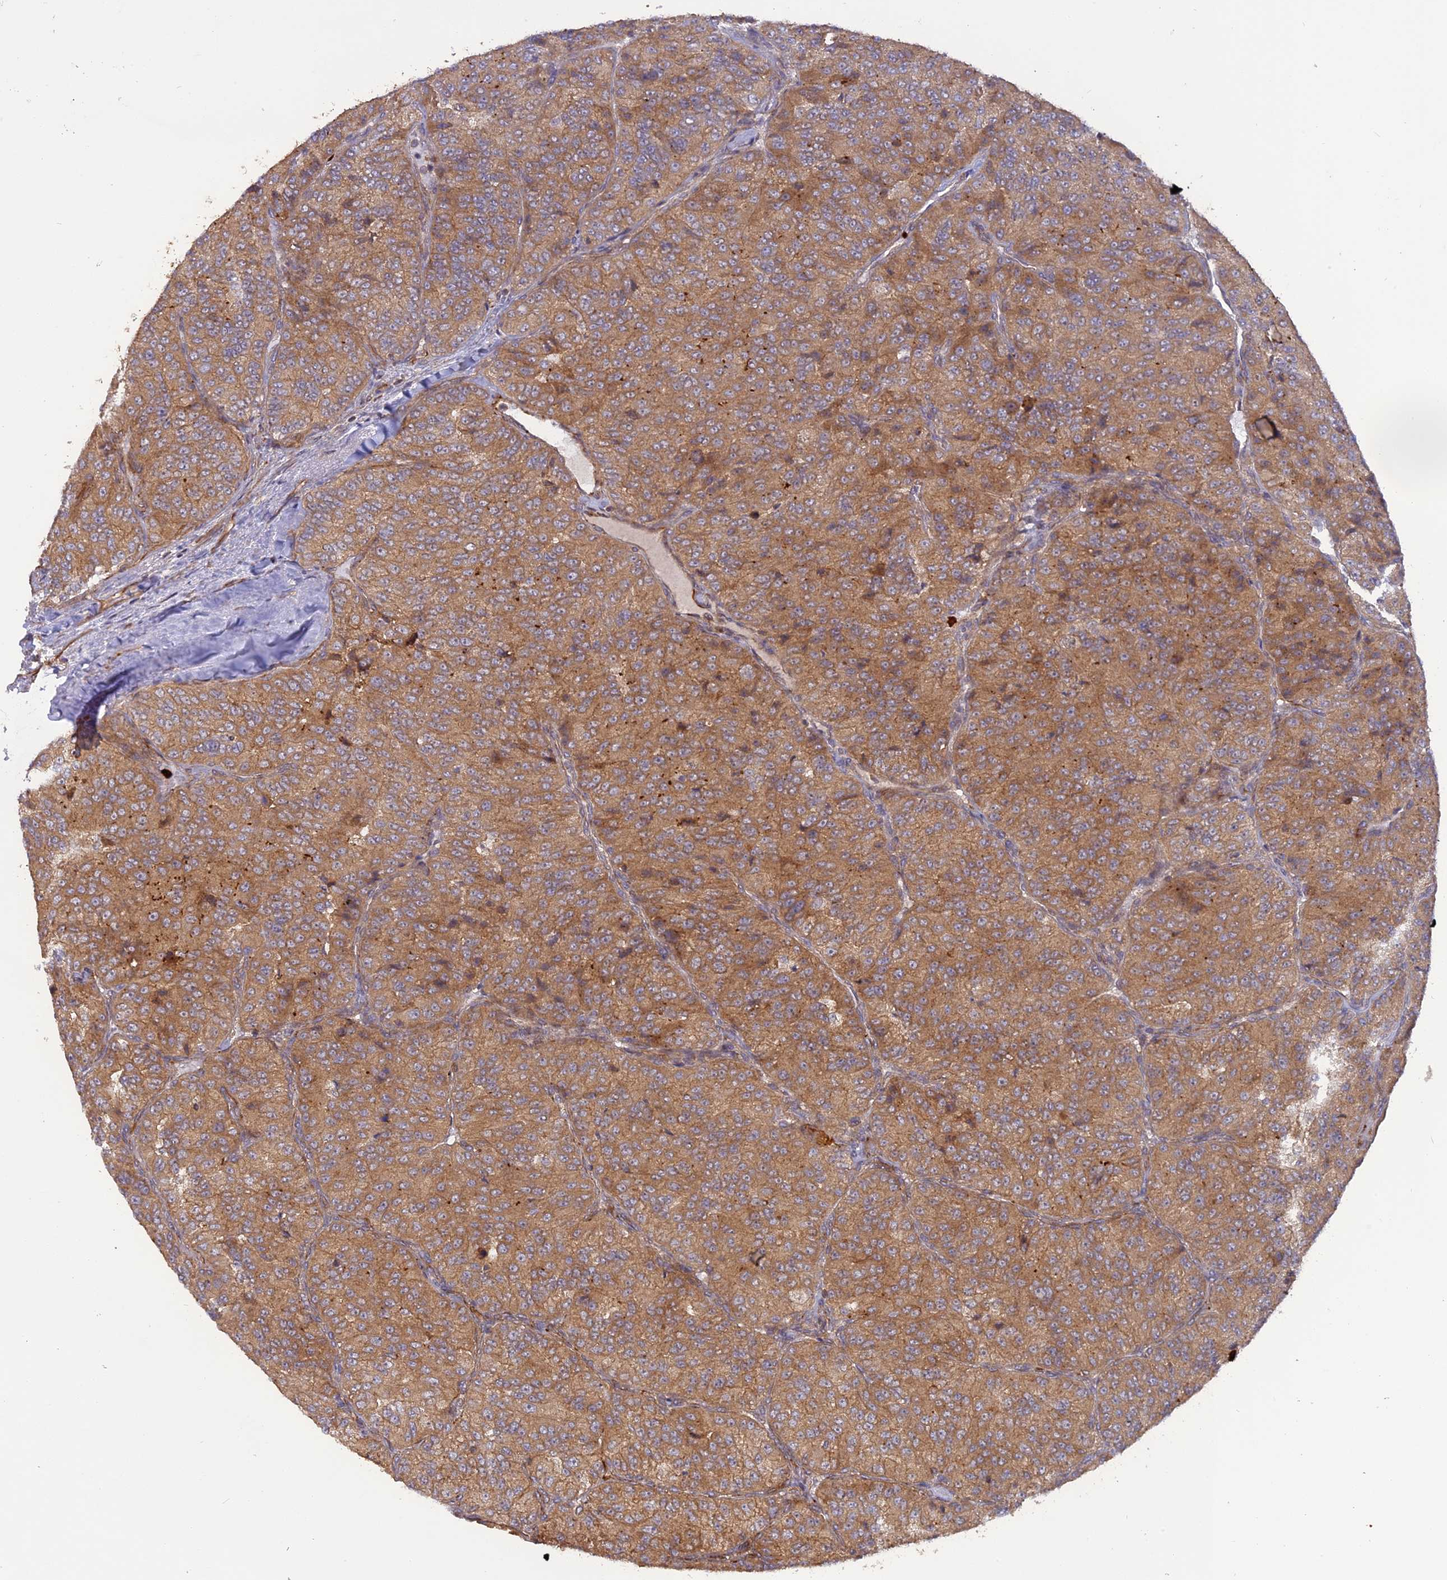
{"staining": {"intensity": "moderate", "quantity": ">75%", "location": "cytoplasmic/membranous"}, "tissue": "renal cancer", "cell_type": "Tumor cells", "image_type": "cancer", "snomed": [{"axis": "morphology", "description": "Adenocarcinoma, NOS"}, {"axis": "topography", "description": "Kidney"}], "caption": "Adenocarcinoma (renal) stained with a brown dye exhibits moderate cytoplasmic/membranous positive positivity in about >75% of tumor cells.", "gene": "PHLDB3", "patient": {"sex": "female", "age": 63}}